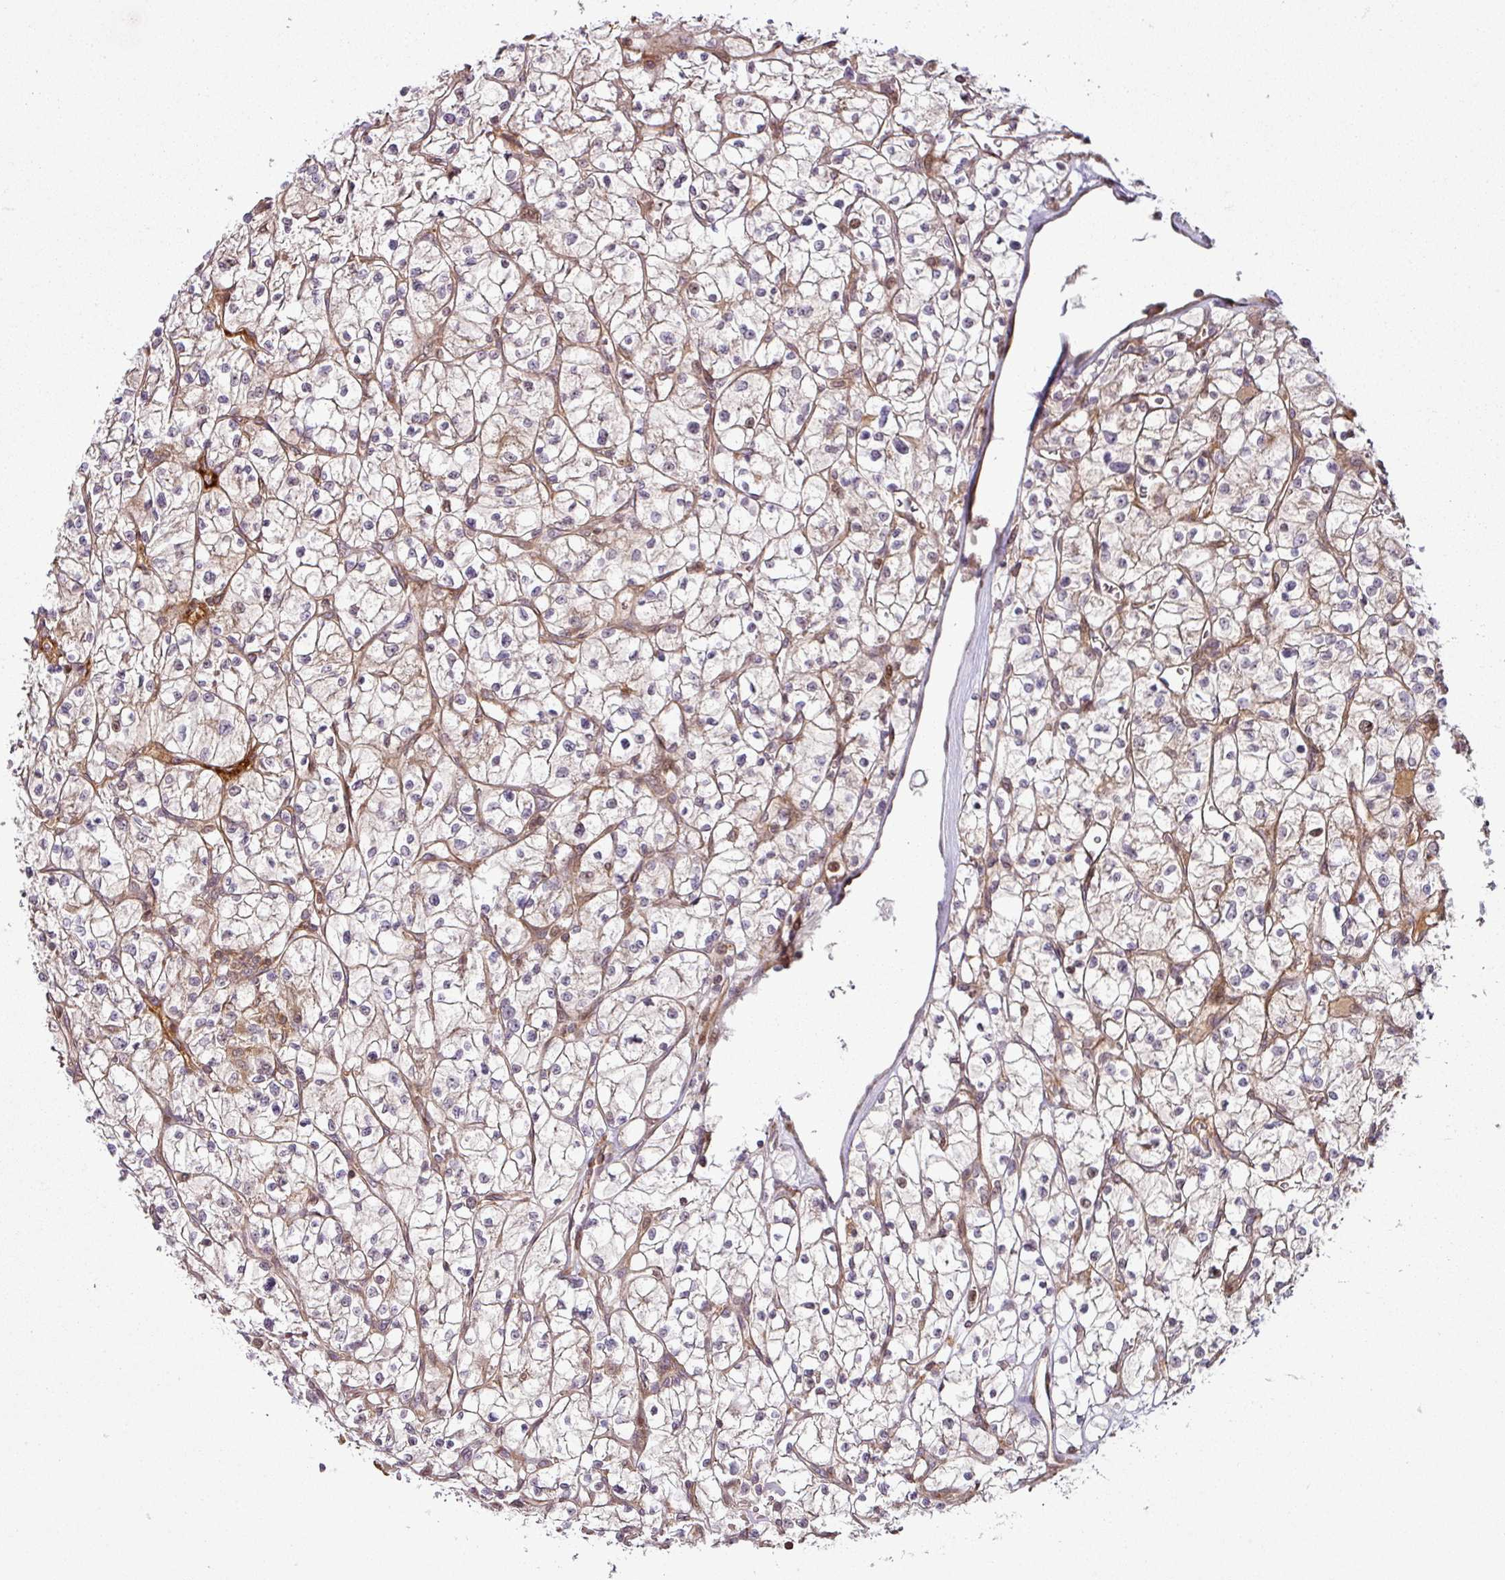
{"staining": {"intensity": "negative", "quantity": "none", "location": "none"}, "tissue": "renal cancer", "cell_type": "Tumor cells", "image_type": "cancer", "snomed": [{"axis": "morphology", "description": "Adenocarcinoma, NOS"}, {"axis": "topography", "description": "Kidney"}], "caption": "There is no significant staining in tumor cells of renal cancer.", "gene": "ATAT1", "patient": {"sex": "female", "age": 64}}